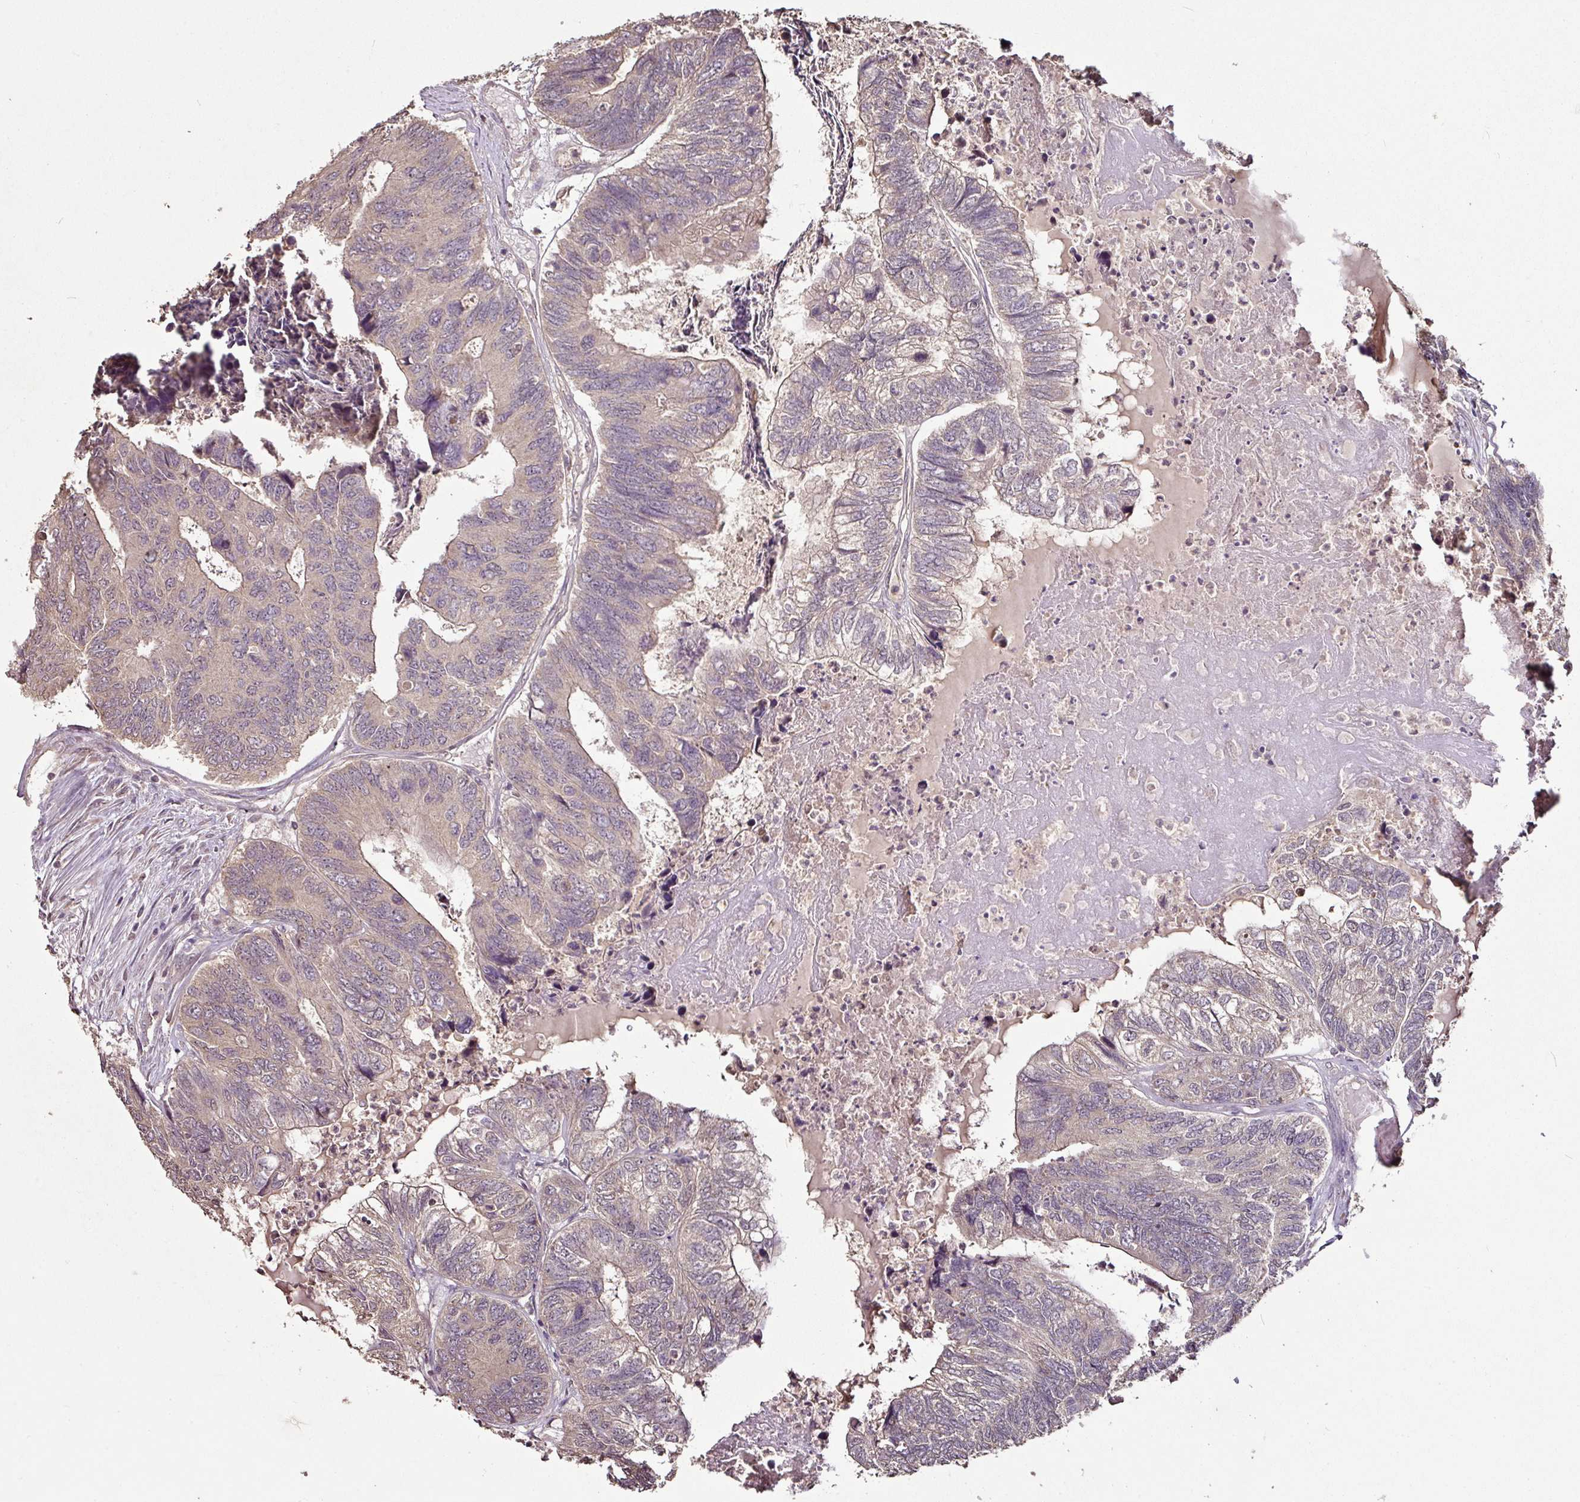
{"staining": {"intensity": "weak", "quantity": "25%-75%", "location": "cytoplasmic/membranous"}, "tissue": "colorectal cancer", "cell_type": "Tumor cells", "image_type": "cancer", "snomed": [{"axis": "morphology", "description": "Adenocarcinoma, NOS"}, {"axis": "topography", "description": "Colon"}], "caption": "Brown immunohistochemical staining in adenocarcinoma (colorectal) demonstrates weak cytoplasmic/membranous expression in about 25%-75% of tumor cells. The protein of interest is shown in brown color, while the nuclei are stained blue.", "gene": "RPL38", "patient": {"sex": "female", "age": 67}}